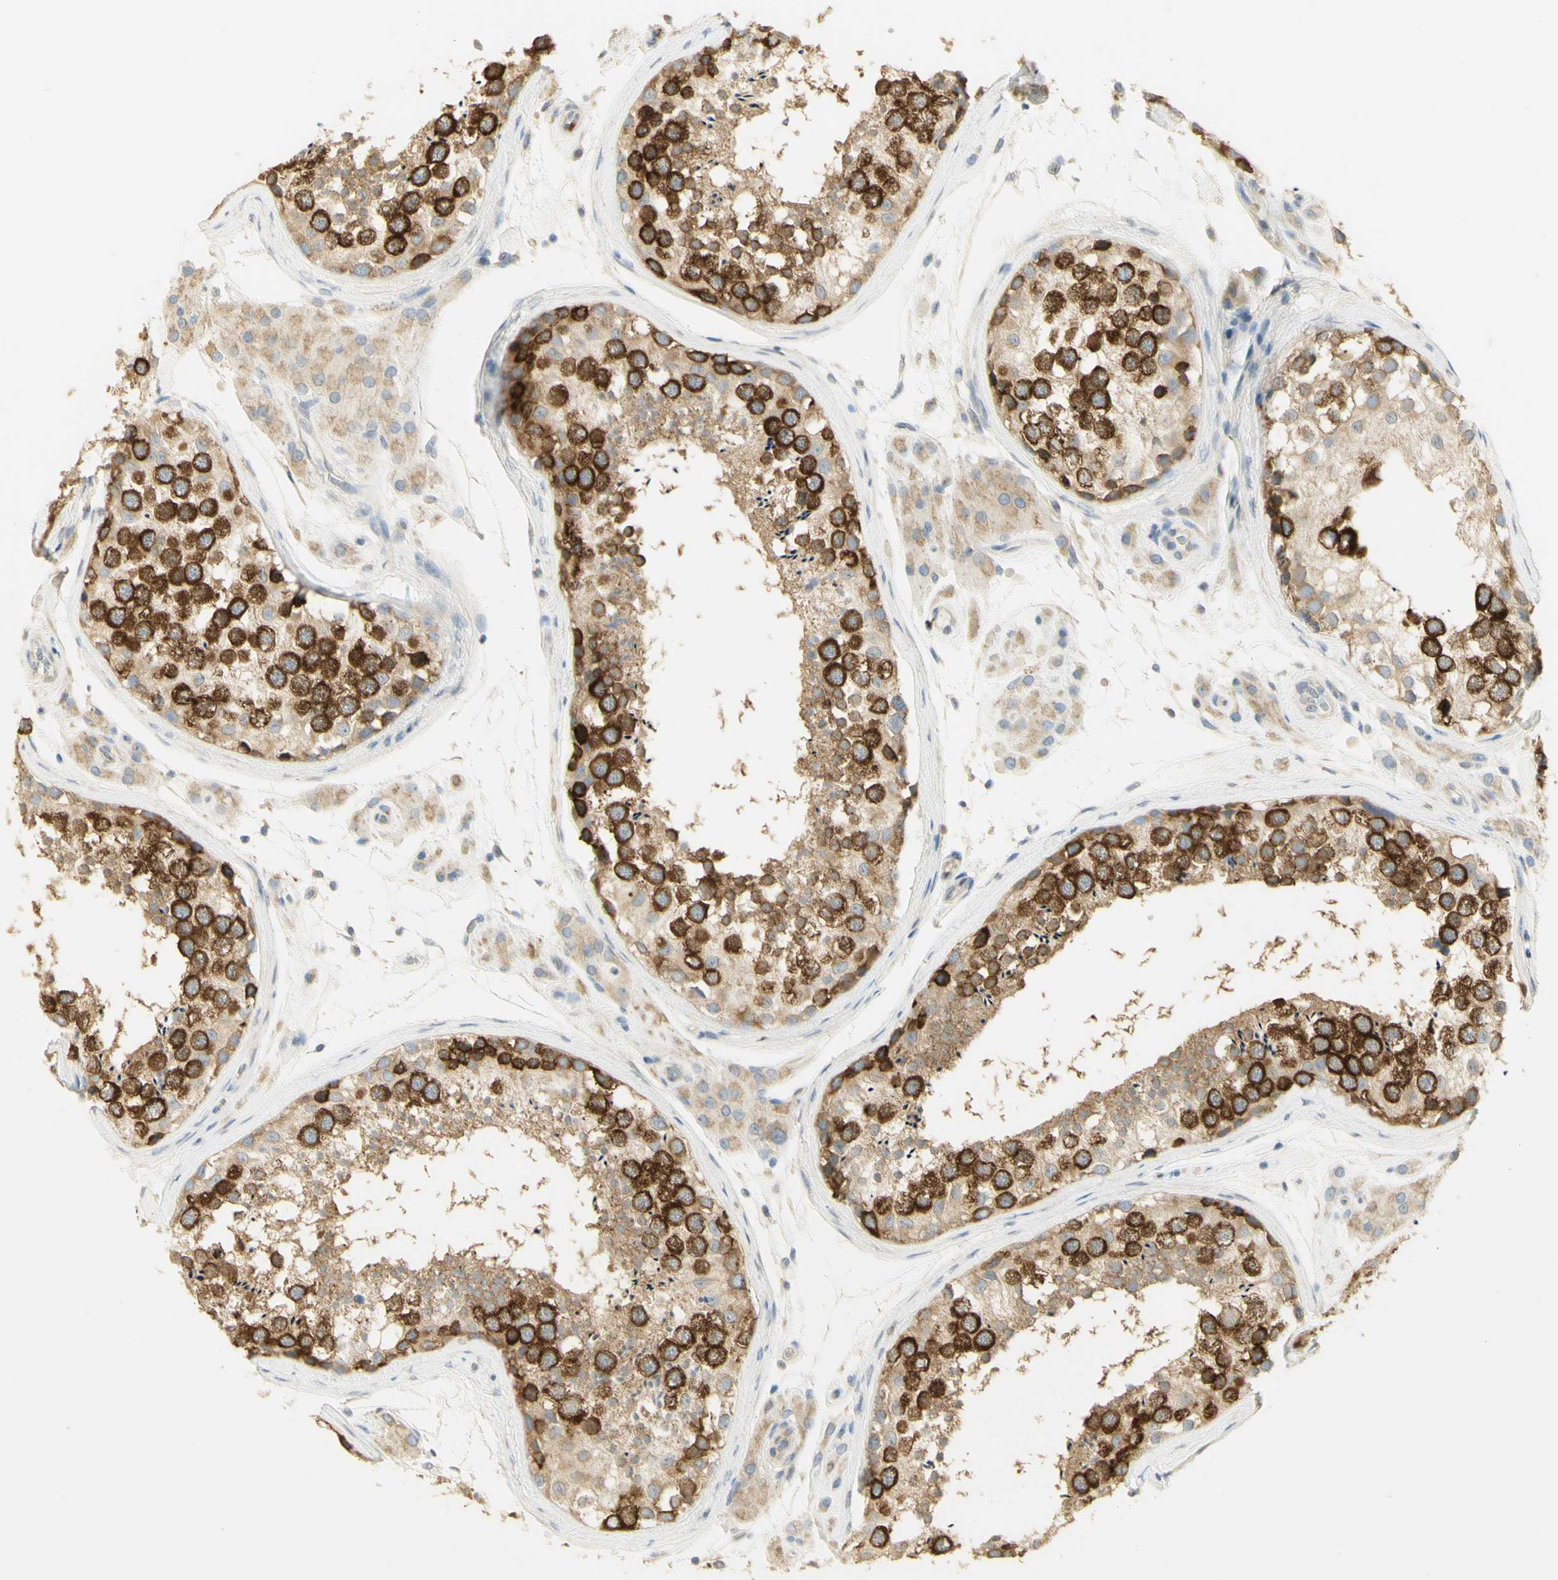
{"staining": {"intensity": "strong", "quantity": "25%-75%", "location": "cytoplasmic/membranous"}, "tissue": "testis", "cell_type": "Cells in seminiferous ducts", "image_type": "normal", "snomed": [{"axis": "morphology", "description": "Normal tissue, NOS"}, {"axis": "topography", "description": "Testis"}], "caption": "Immunohistochemistry (DAB (3,3'-diaminobenzidine)) staining of unremarkable human testis demonstrates strong cytoplasmic/membranous protein positivity in approximately 25%-75% of cells in seminiferous ducts. Using DAB (brown) and hematoxylin (blue) stains, captured at high magnification using brightfield microscopy.", "gene": "KIF11", "patient": {"sex": "male", "age": 46}}